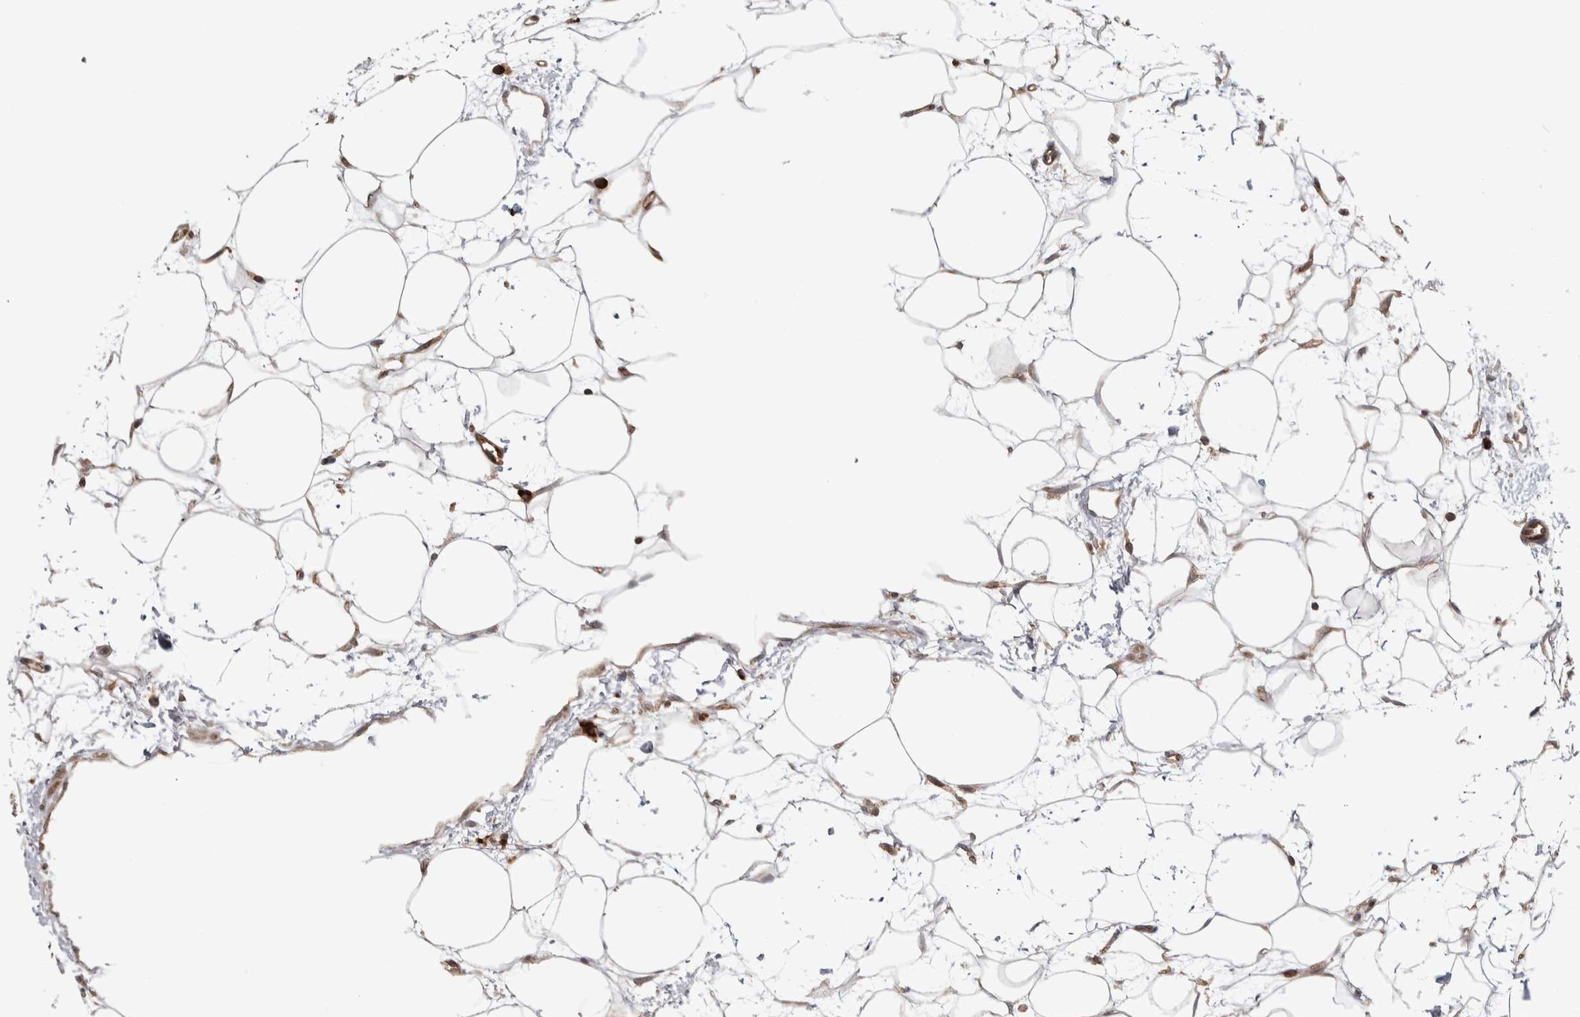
{"staining": {"intensity": "moderate", "quantity": "<25%", "location": "cytoplasmic/membranous"}, "tissue": "lymph node", "cell_type": "Germinal center cells", "image_type": "normal", "snomed": [{"axis": "morphology", "description": "Normal tissue, NOS"}, {"axis": "morphology", "description": "Carcinoid, malignant, NOS"}, {"axis": "topography", "description": "Lymph node"}], "caption": "Germinal center cells exhibit moderate cytoplasmic/membranous expression in about <25% of cells in benign lymph node.", "gene": "TBC1D31", "patient": {"sex": "male", "age": 47}}